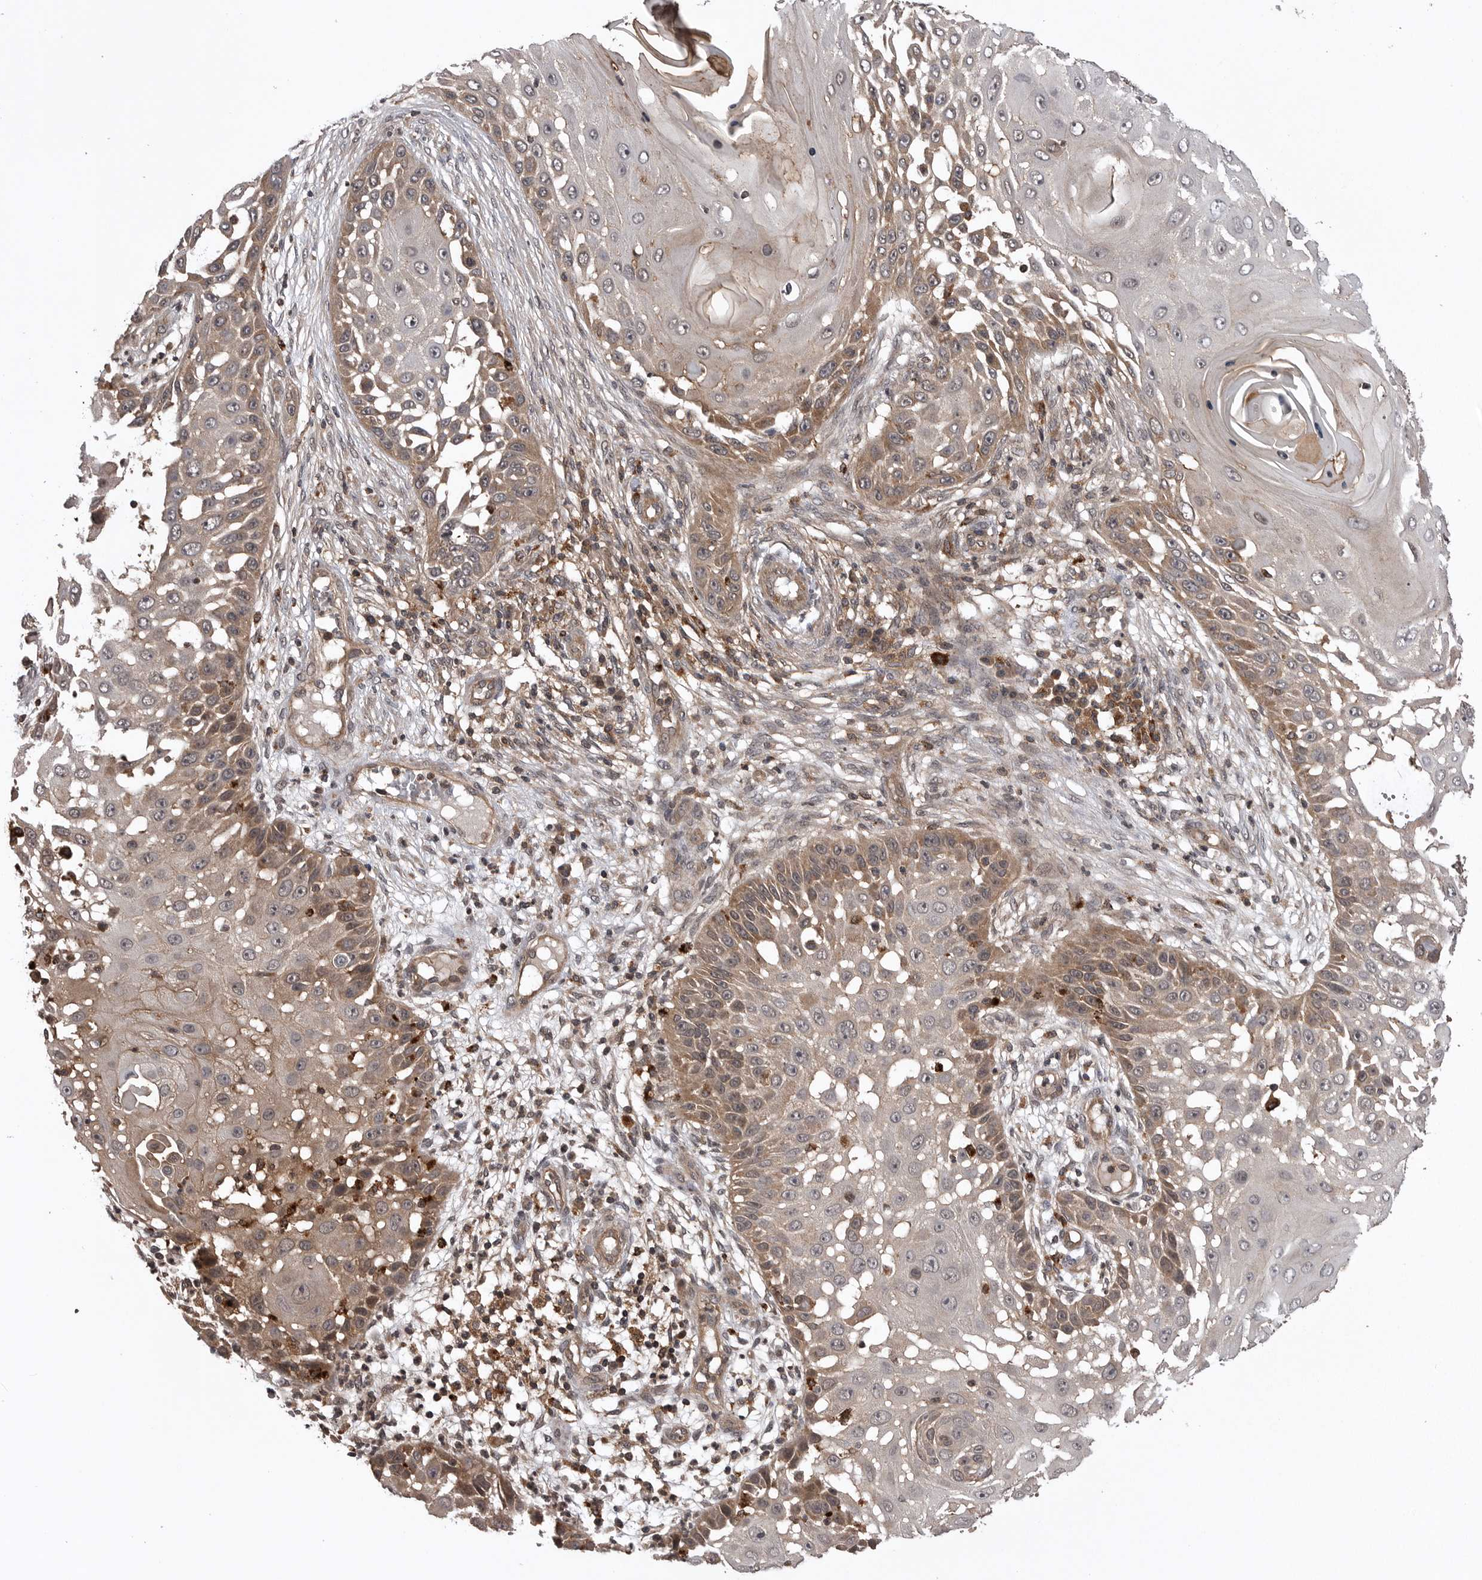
{"staining": {"intensity": "moderate", "quantity": ">75%", "location": "cytoplasmic/membranous"}, "tissue": "skin cancer", "cell_type": "Tumor cells", "image_type": "cancer", "snomed": [{"axis": "morphology", "description": "Squamous cell carcinoma, NOS"}, {"axis": "topography", "description": "Skin"}], "caption": "About >75% of tumor cells in skin cancer display moderate cytoplasmic/membranous protein expression as visualized by brown immunohistochemical staining.", "gene": "AOAH", "patient": {"sex": "female", "age": 44}}